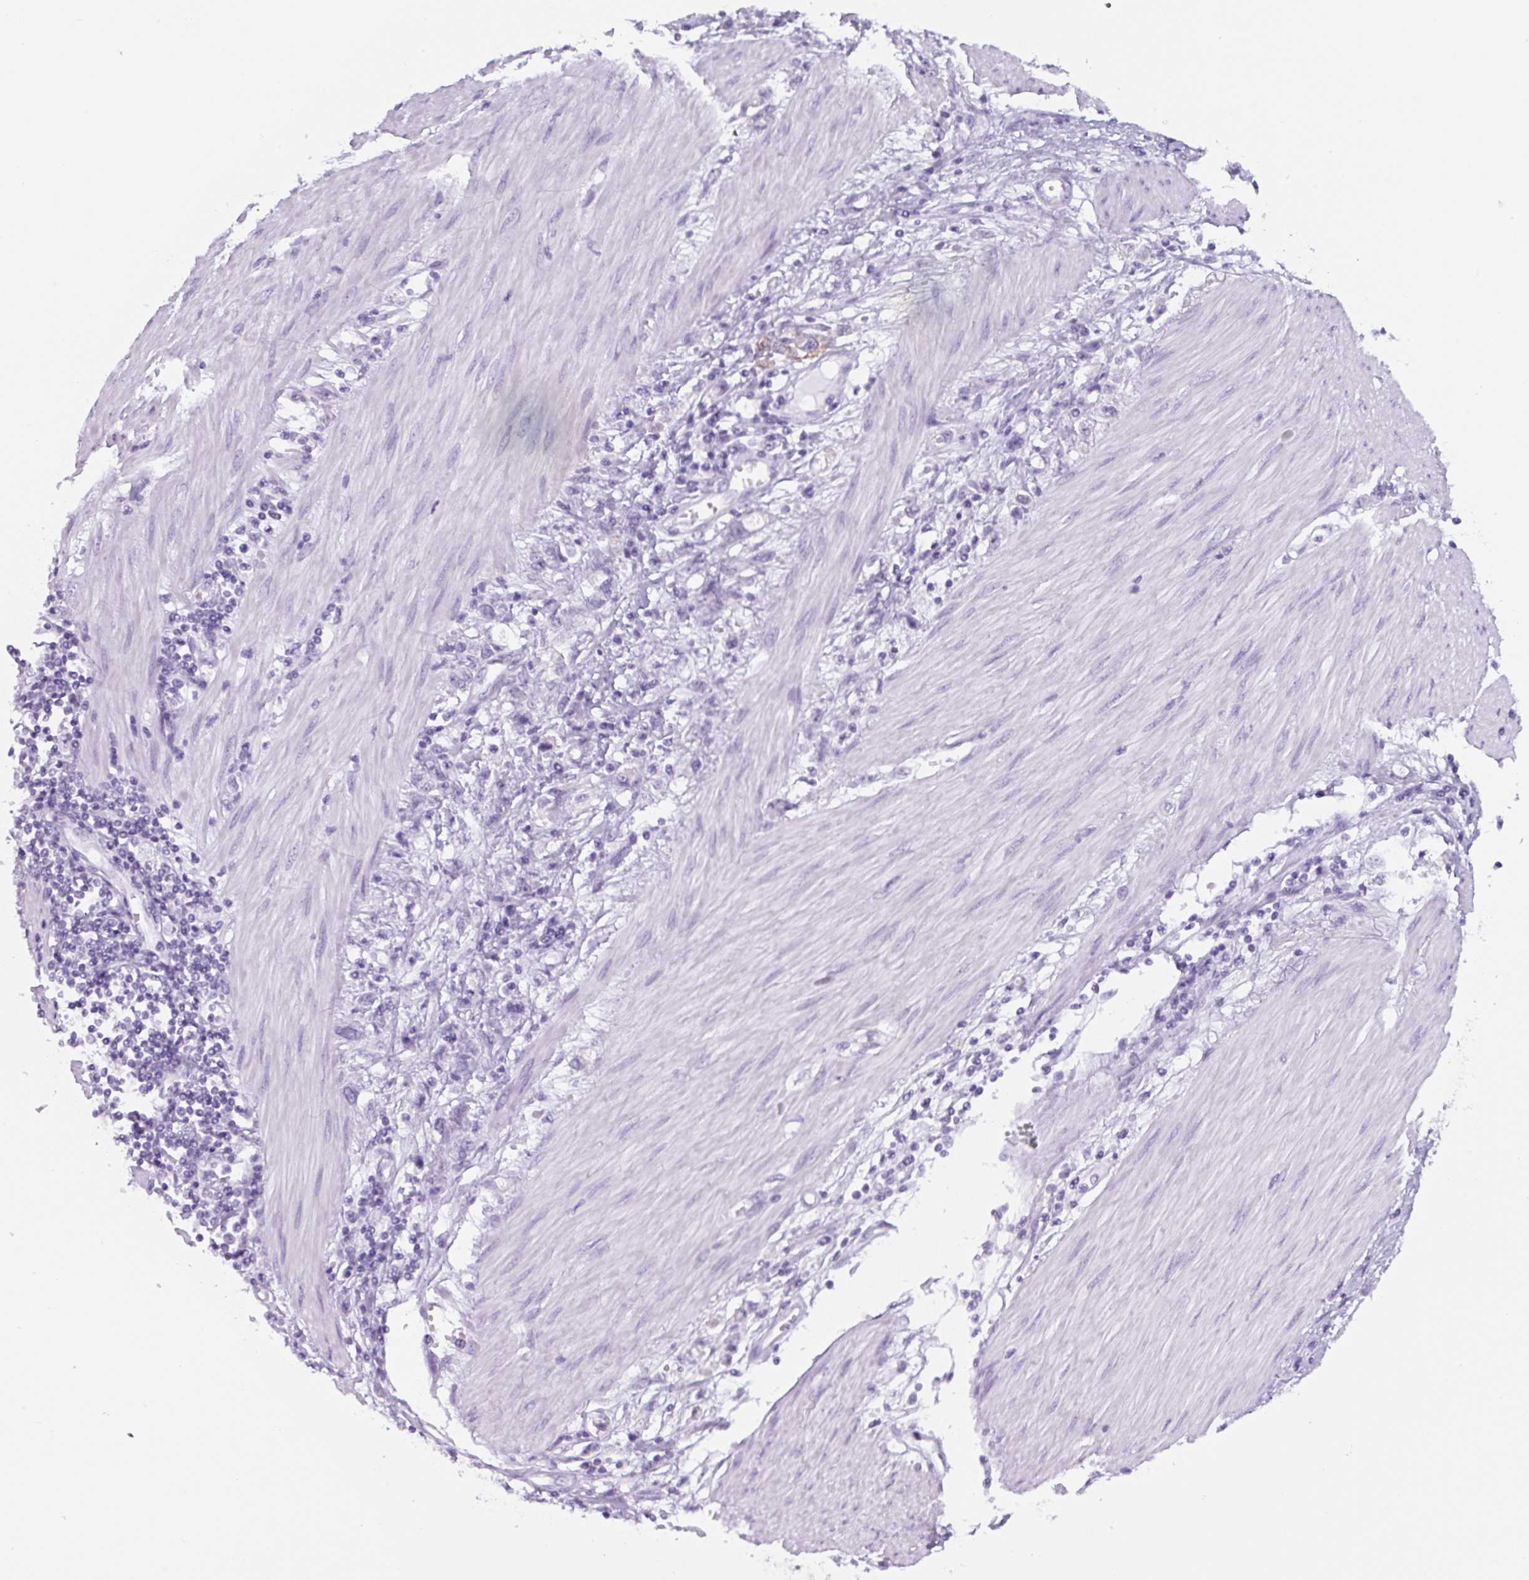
{"staining": {"intensity": "weak", "quantity": "<25%", "location": "cytoplasmic/membranous"}, "tissue": "stomach cancer", "cell_type": "Tumor cells", "image_type": "cancer", "snomed": [{"axis": "morphology", "description": "Adenocarcinoma, NOS"}, {"axis": "topography", "description": "Stomach"}], "caption": "Immunohistochemistry image of human stomach cancer (adenocarcinoma) stained for a protein (brown), which reveals no expression in tumor cells.", "gene": "TNFRSF8", "patient": {"sex": "female", "age": 76}}